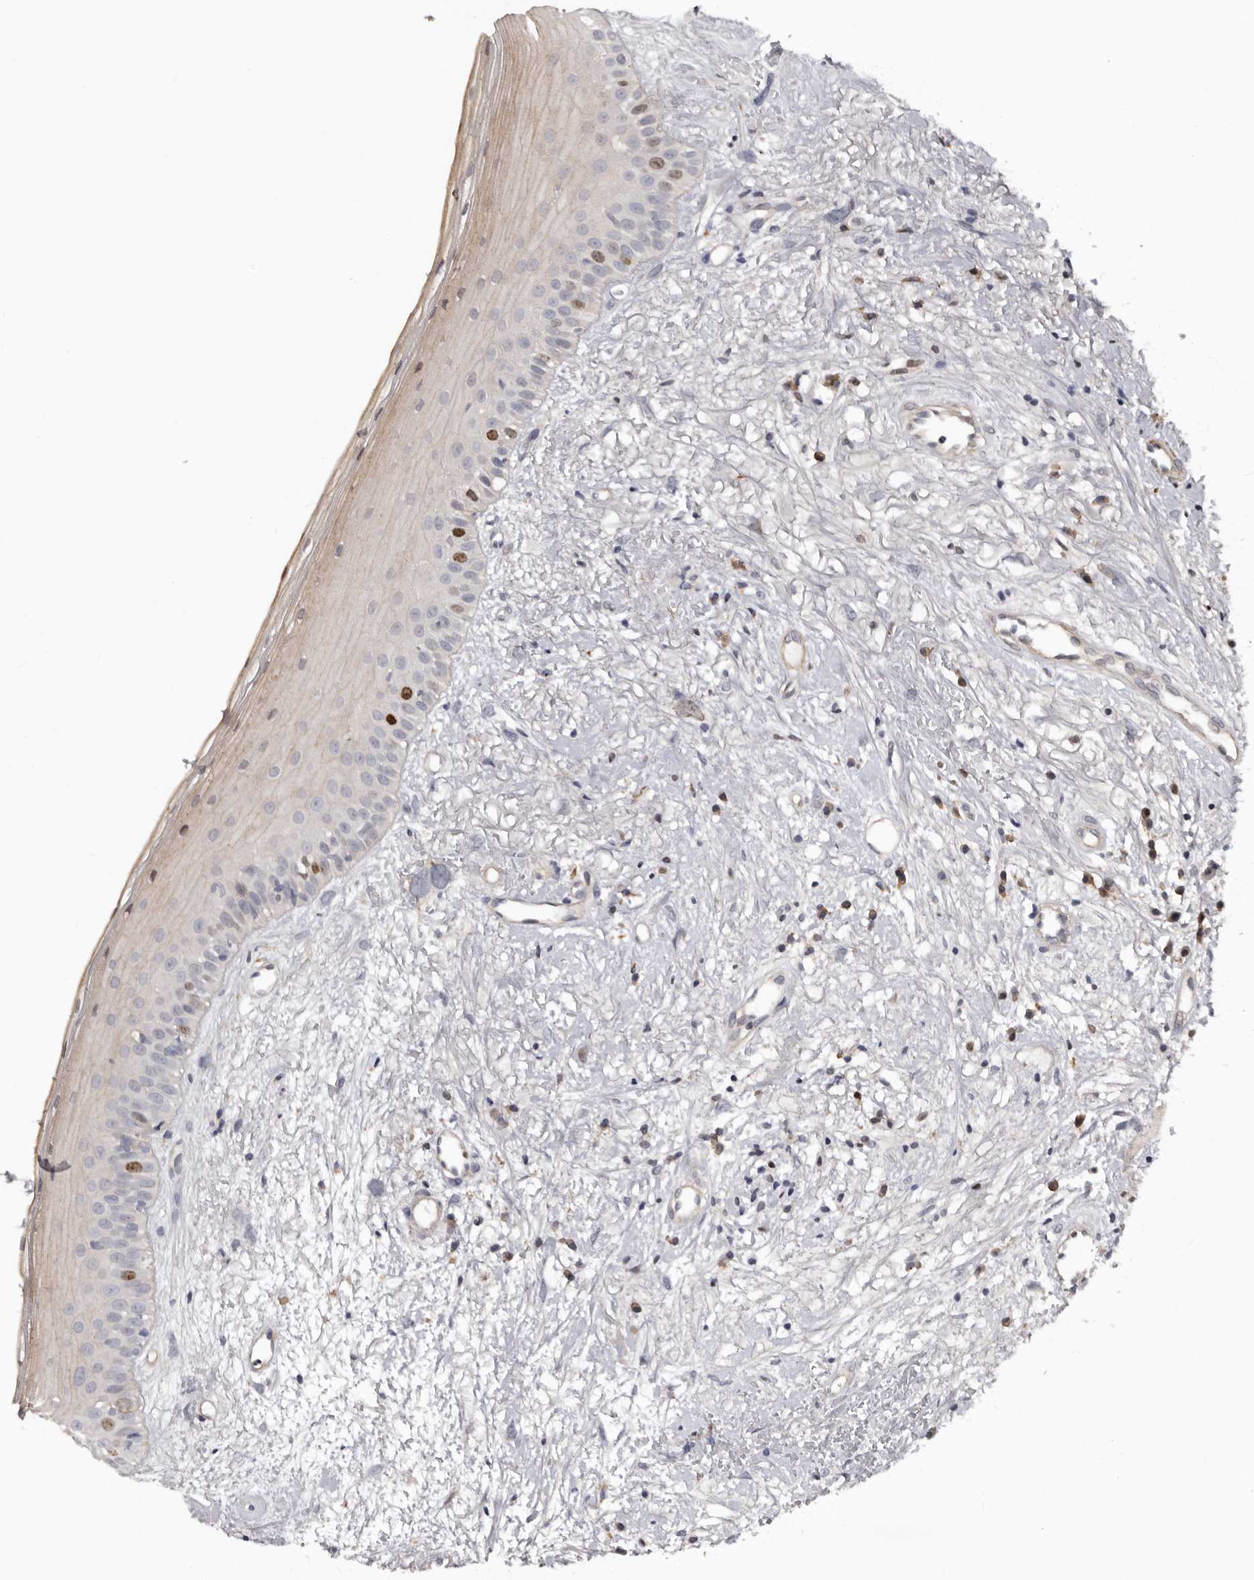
{"staining": {"intensity": "moderate", "quantity": "<25%", "location": "cytoplasmic/membranous,nuclear"}, "tissue": "oral mucosa", "cell_type": "Squamous epithelial cells", "image_type": "normal", "snomed": [{"axis": "morphology", "description": "Normal tissue, NOS"}, {"axis": "topography", "description": "Oral tissue"}], "caption": "Benign oral mucosa demonstrates moderate cytoplasmic/membranous,nuclear positivity in approximately <25% of squamous epithelial cells.", "gene": "CDCA8", "patient": {"sex": "female", "age": 63}}